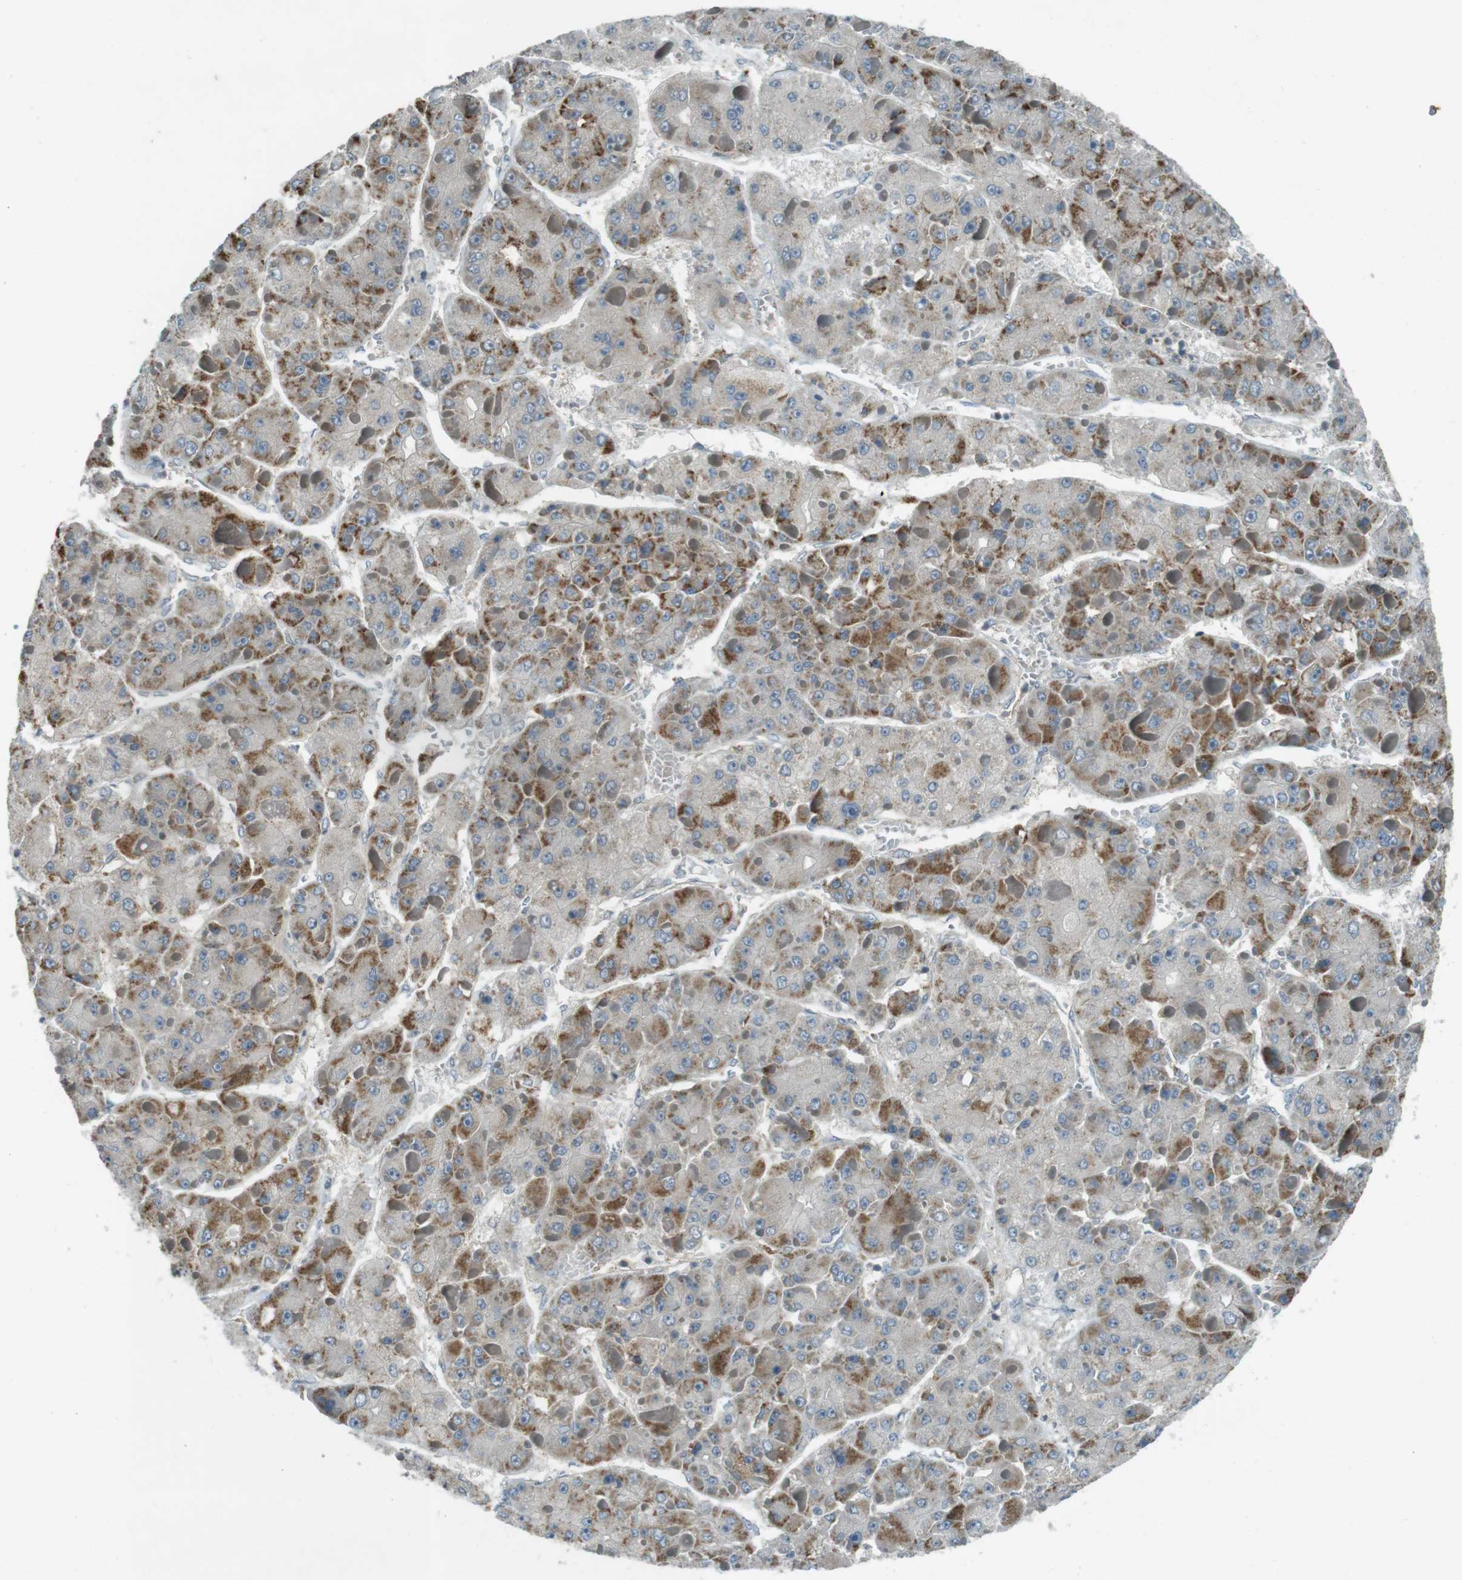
{"staining": {"intensity": "moderate", "quantity": "25%-75%", "location": "cytoplasmic/membranous"}, "tissue": "liver cancer", "cell_type": "Tumor cells", "image_type": "cancer", "snomed": [{"axis": "morphology", "description": "Carcinoma, Hepatocellular, NOS"}, {"axis": "topography", "description": "Liver"}], "caption": "Protein staining by IHC shows moderate cytoplasmic/membranous staining in approximately 25%-75% of tumor cells in liver cancer.", "gene": "ZYX", "patient": {"sex": "female", "age": 73}}